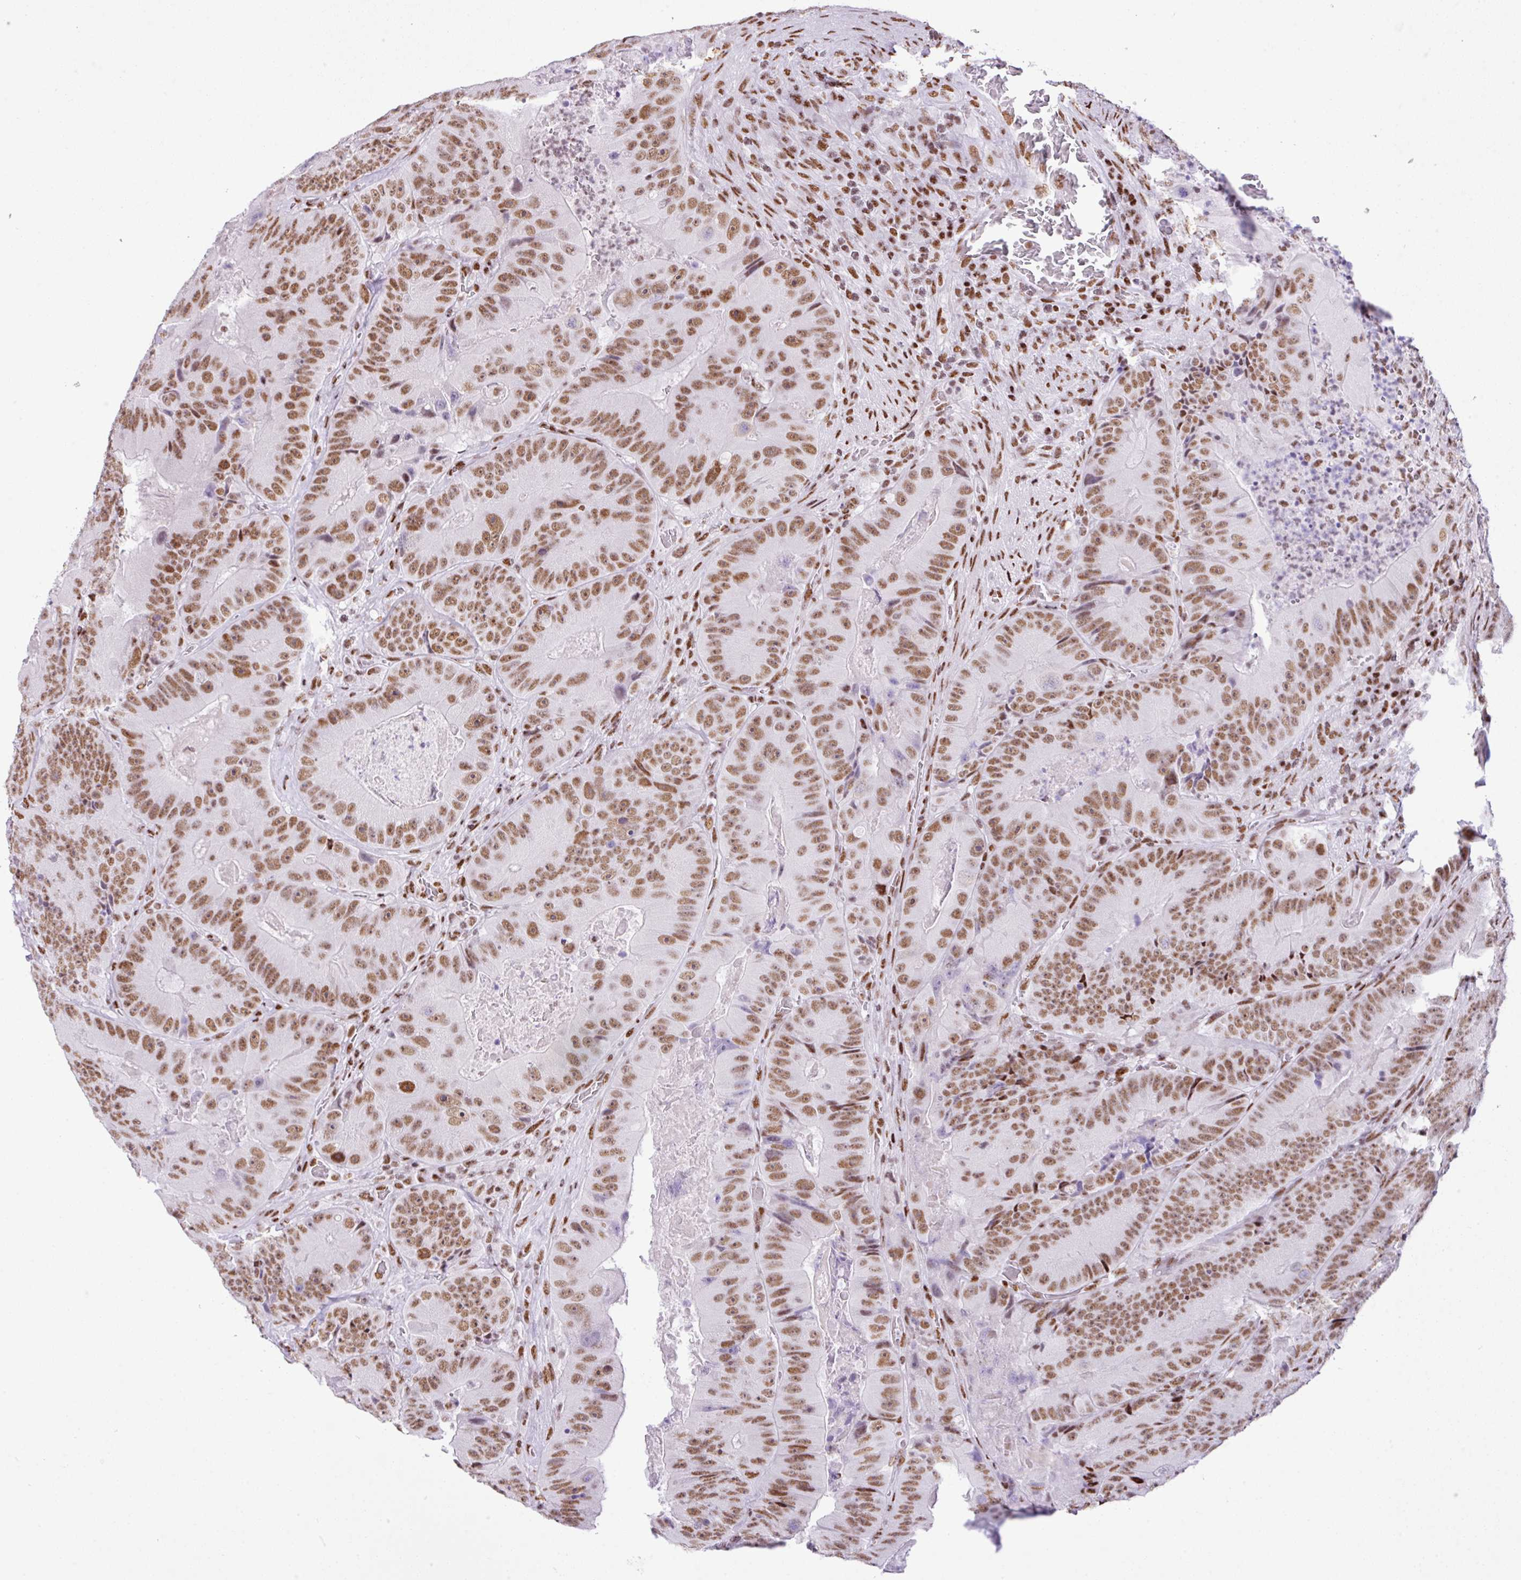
{"staining": {"intensity": "moderate", "quantity": ">75%", "location": "nuclear"}, "tissue": "colorectal cancer", "cell_type": "Tumor cells", "image_type": "cancer", "snomed": [{"axis": "morphology", "description": "Adenocarcinoma, NOS"}, {"axis": "topography", "description": "Colon"}], "caption": "An immunohistochemistry (IHC) image of neoplastic tissue is shown. Protein staining in brown shows moderate nuclear positivity in colorectal adenocarcinoma within tumor cells.", "gene": "RARG", "patient": {"sex": "female", "age": 86}}